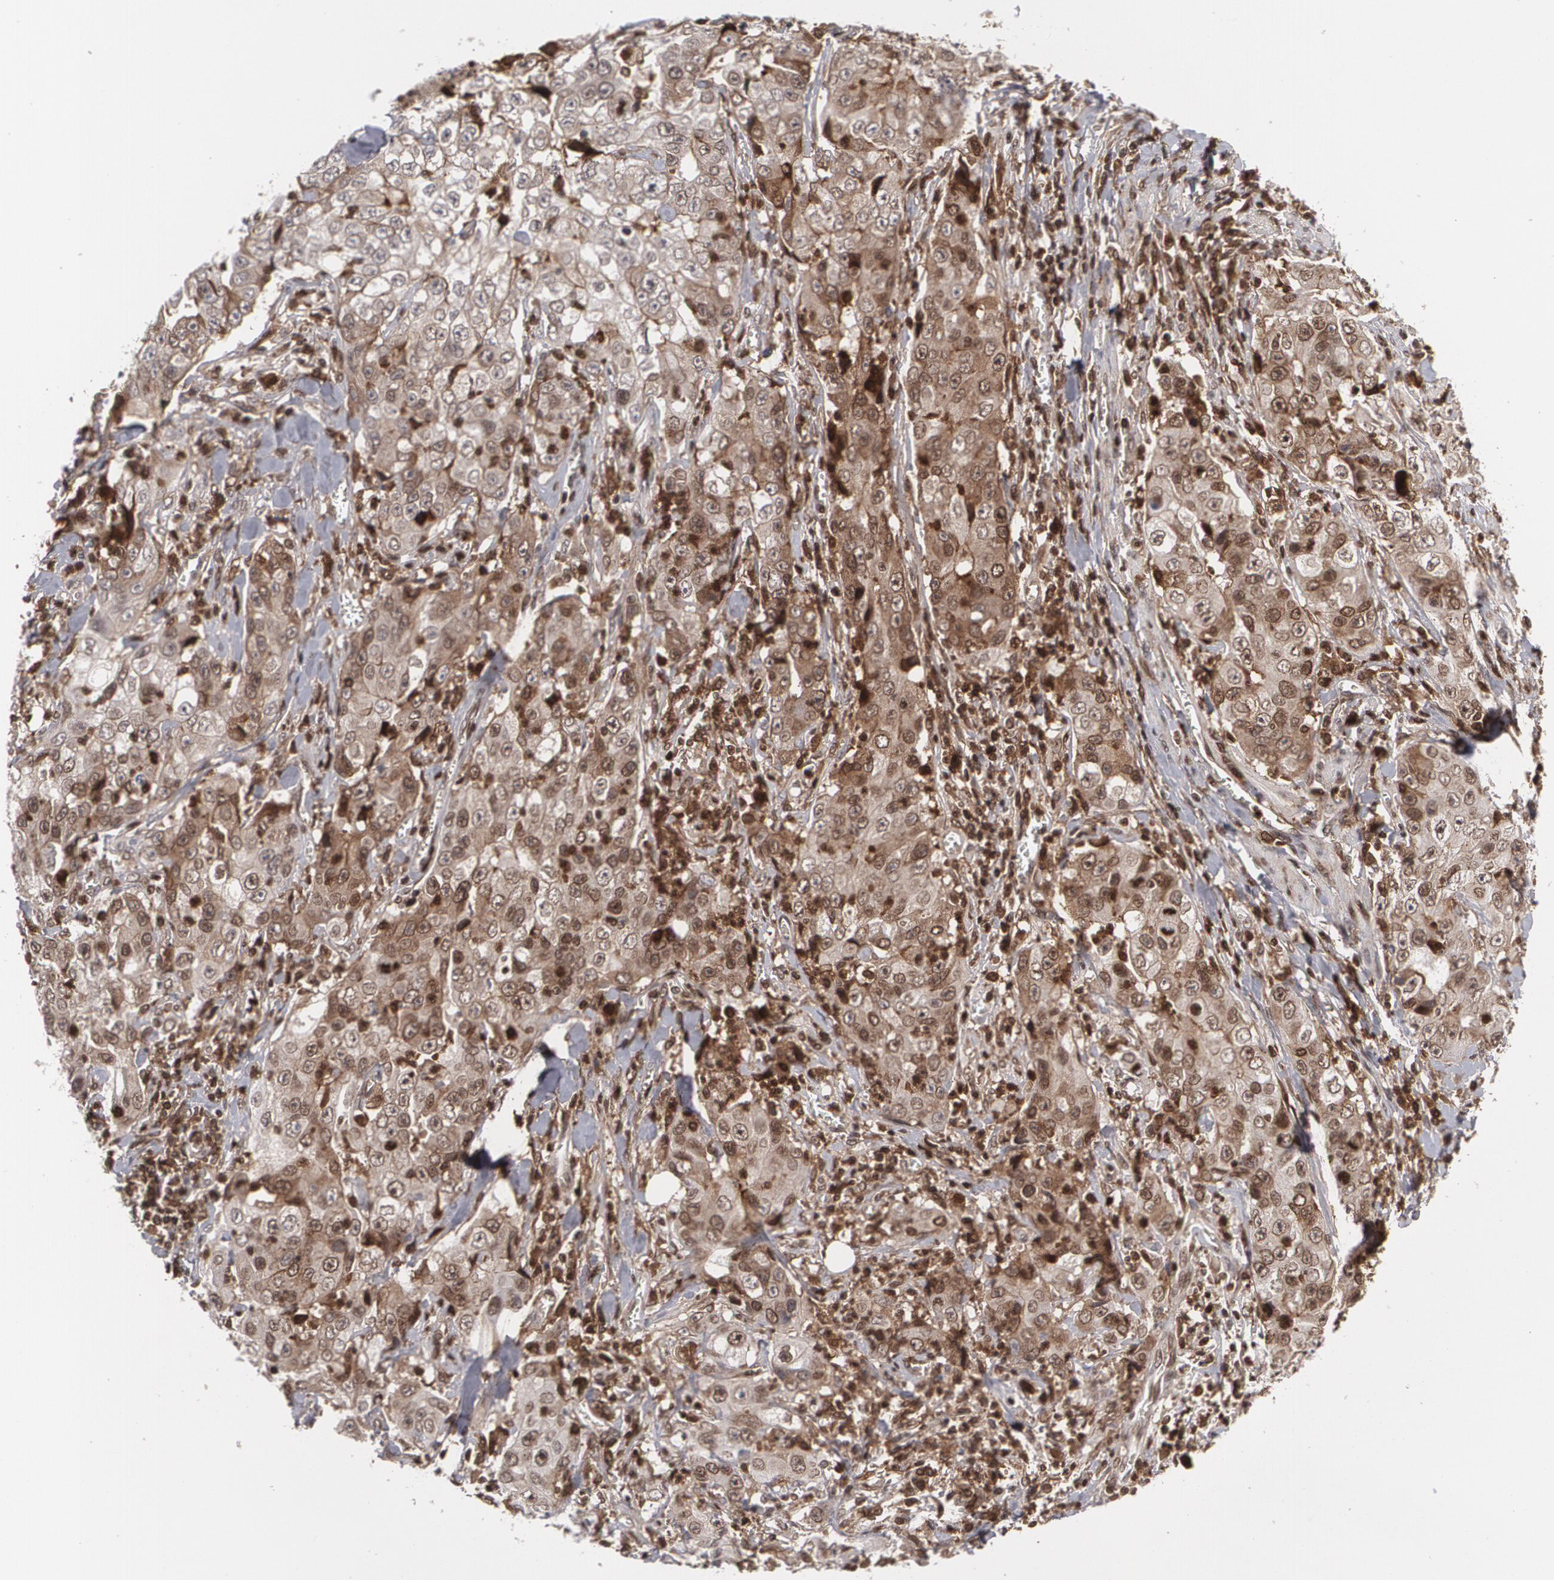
{"staining": {"intensity": "moderate", "quantity": "25%-75%", "location": "cytoplasmic/membranous,nuclear"}, "tissue": "lung cancer", "cell_type": "Tumor cells", "image_type": "cancer", "snomed": [{"axis": "morphology", "description": "Squamous cell carcinoma, NOS"}, {"axis": "topography", "description": "Lung"}], "caption": "A brown stain labels moderate cytoplasmic/membranous and nuclear staining of a protein in lung cancer tumor cells. The protein of interest is shown in brown color, while the nuclei are stained blue.", "gene": "LRG1", "patient": {"sex": "male", "age": 64}}